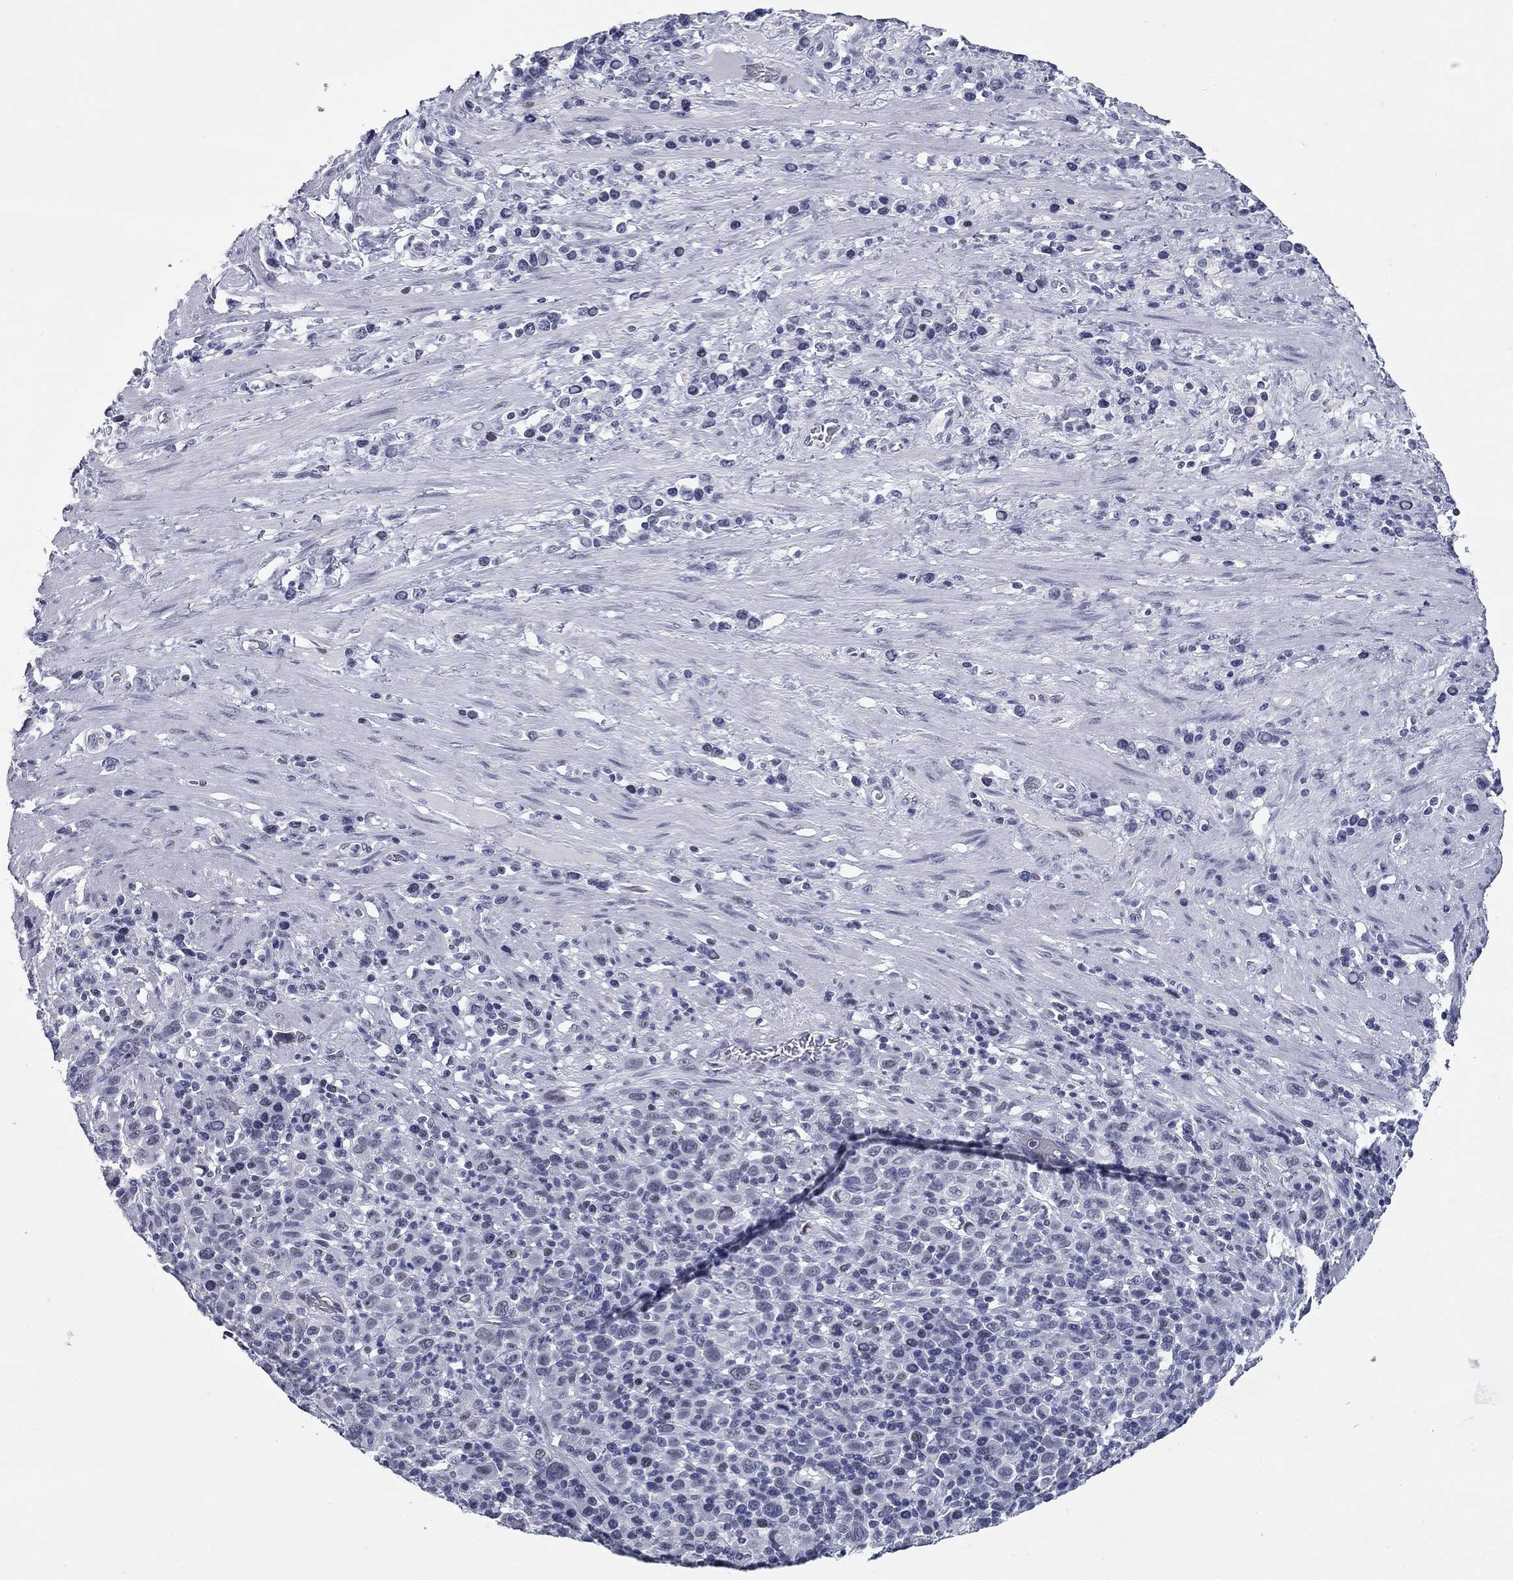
{"staining": {"intensity": "negative", "quantity": "none", "location": "none"}, "tissue": "stomach cancer", "cell_type": "Tumor cells", "image_type": "cancer", "snomed": [{"axis": "morphology", "description": "Adenocarcinoma, NOS"}, {"axis": "topography", "description": "Stomach, upper"}], "caption": "Micrograph shows no significant protein positivity in tumor cells of stomach adenocarcinoma. Nuclei are stained in blue.", "gene": "ASF1B", "patient": {"sex": "male", "age": 75}}